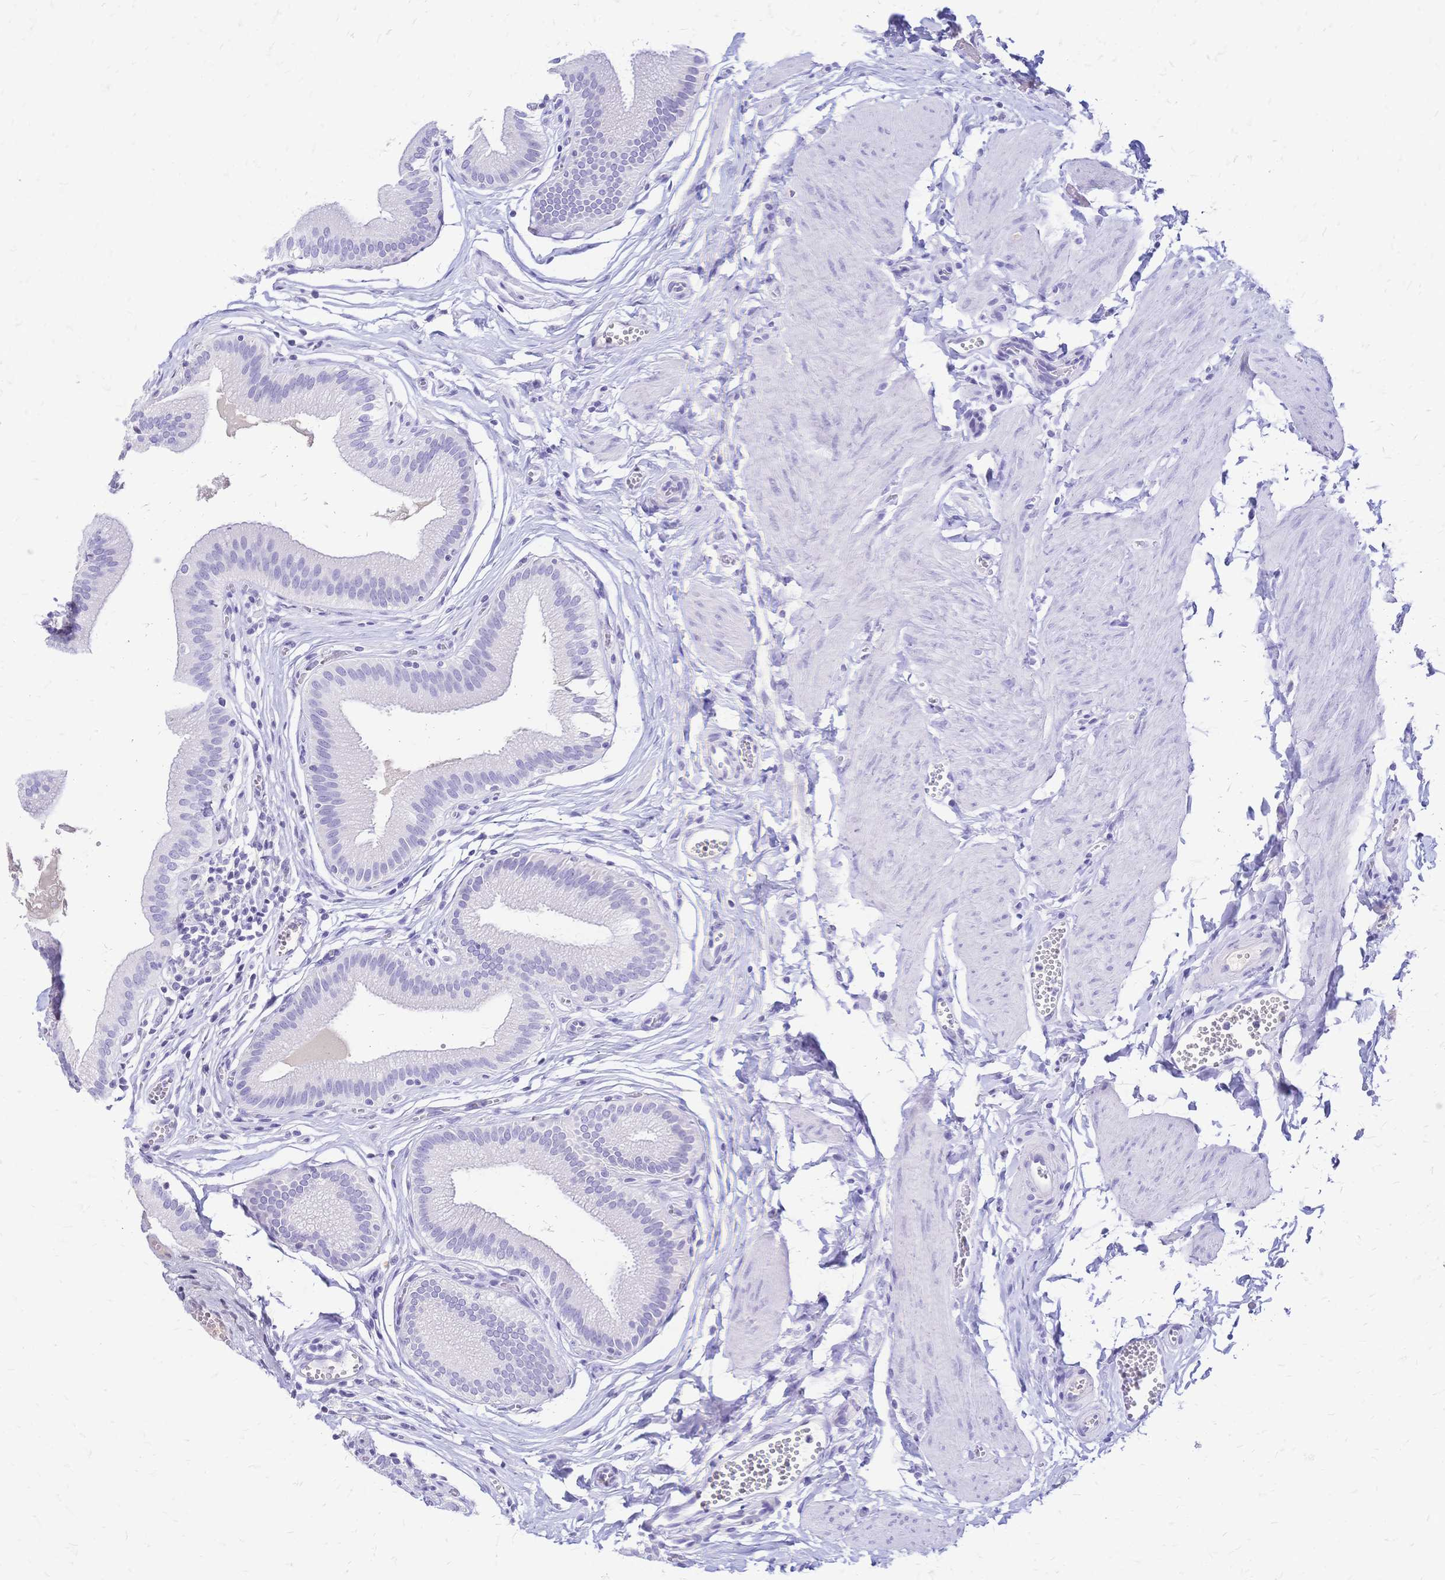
{"staining": {"intensity": "negative", "quantity": "none", "location": "none"}, "tissue": "gallbladder", "cell_type": "Glandular cells", "image_type": "normal", "snomed": [{"axis": "morphology", "description": "Normal tissue, NOS"}, {"axis": "topography", "description": "Gallbladder"}, {"axis": "topography", "description": "Peripheral nerve tissue"}], "caption": "High magnification brightfield microscopy of benign gallbladder stained with DAB (brown) and counterstained with hematoxylin (blue): glandular cells show no significant positivity.", "gene": "FA2H", "patient": {"sex": "male", "age": 17}}